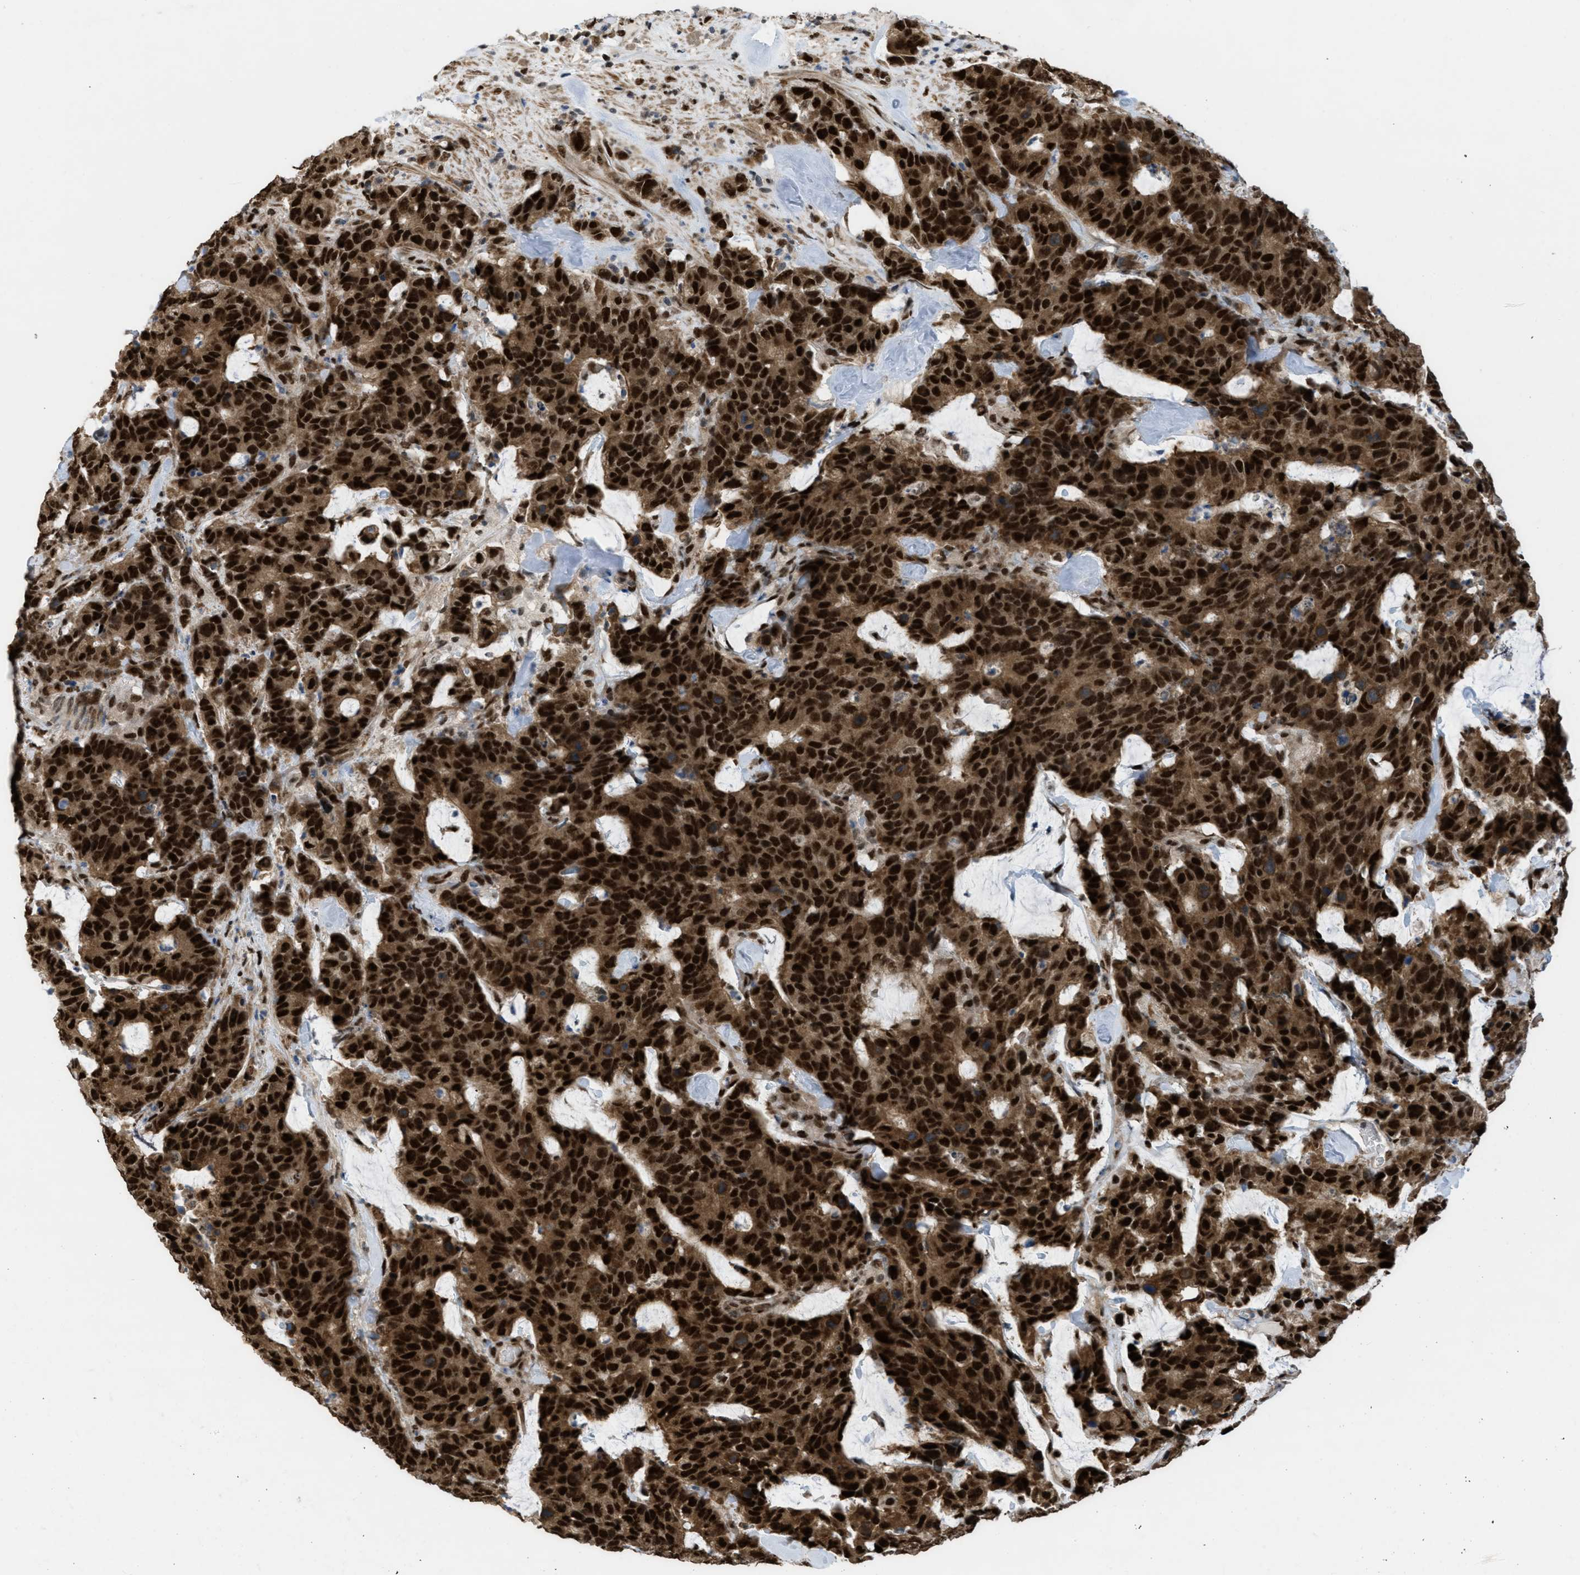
{"staining": {"intensity": "strong", "quantity": ">75%", "location": "cytoplasmic/membranous,nuclear"}, "tissue": "colorectal cancer", "cell_type": "Tumor cells", "image_type": "cancer", "snomed": [{"axis": "morphology", "description": "Adenocarcinoma, NOS"}, {"axis": "topography", "description": "Colon"}], "caption": "A high amount of strong cytoplasmic/membranous and nuclear staining is present in about >75% of tumor cells in colorectal cancer (adenocarcinoma) tissue.", "gene": "CDT1", "patient": {"sex": "female", "age": 86}}